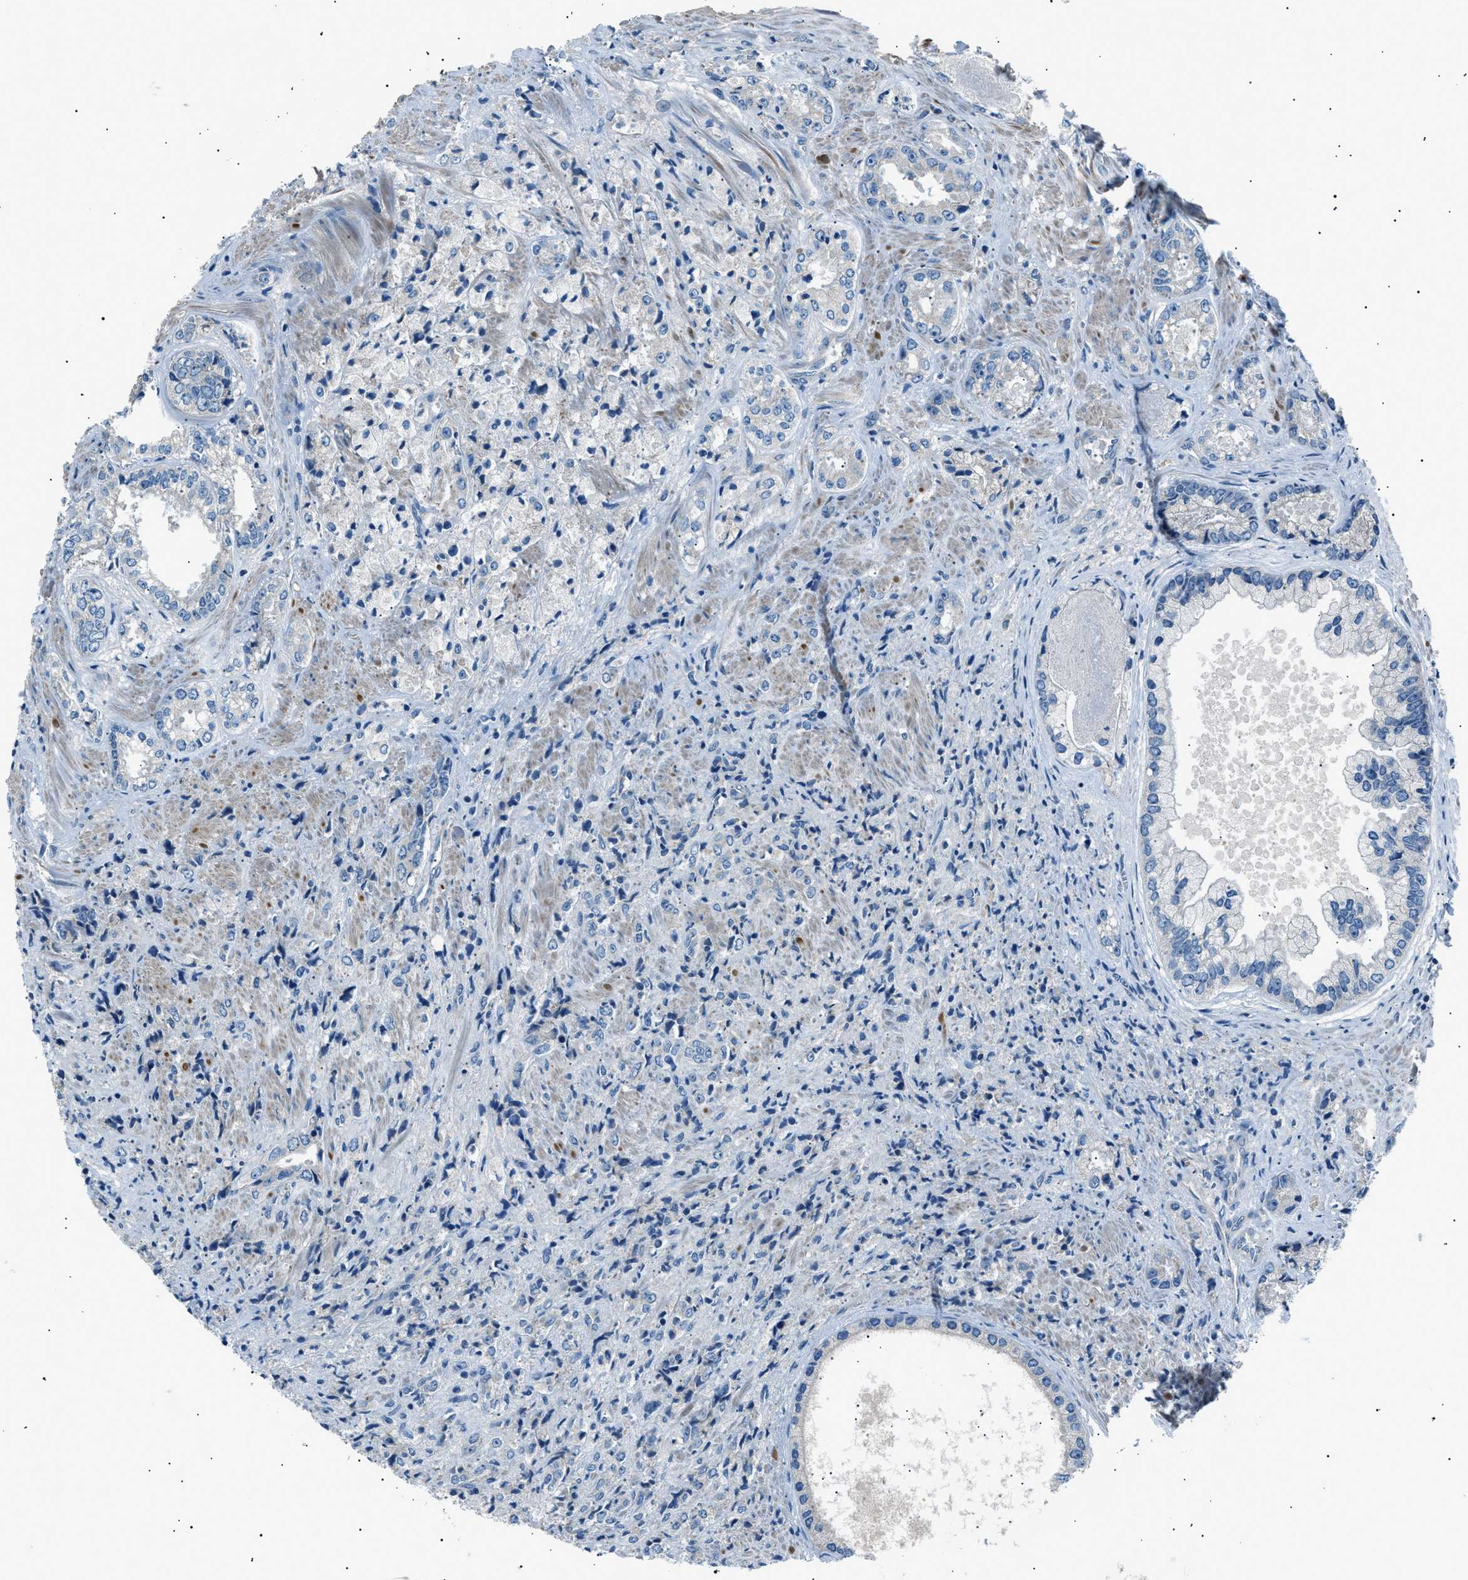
{"staining": {"intensity": "negative", "quantity": "none", "location": "none"}, "tissue": "prostate cancer", "cell_type": "Tumor cells", "image_type": "cancer", "snomed": [{"axis": "morphology", "description": "Adenocarcinoma, High grade"}, {"axis": "topography", "description": "Prostate"}], "caption": "The micrograph reveals no significant expression in tumor cells of prostate cancer. The staining was performed using DAB to visualize the protein expression in brown, while the nuclei were stained in blue with hematoxylin (Magnification: 20x).", "gene": "LRRC37B", "patient": {"sex": "male", "age": 61}}